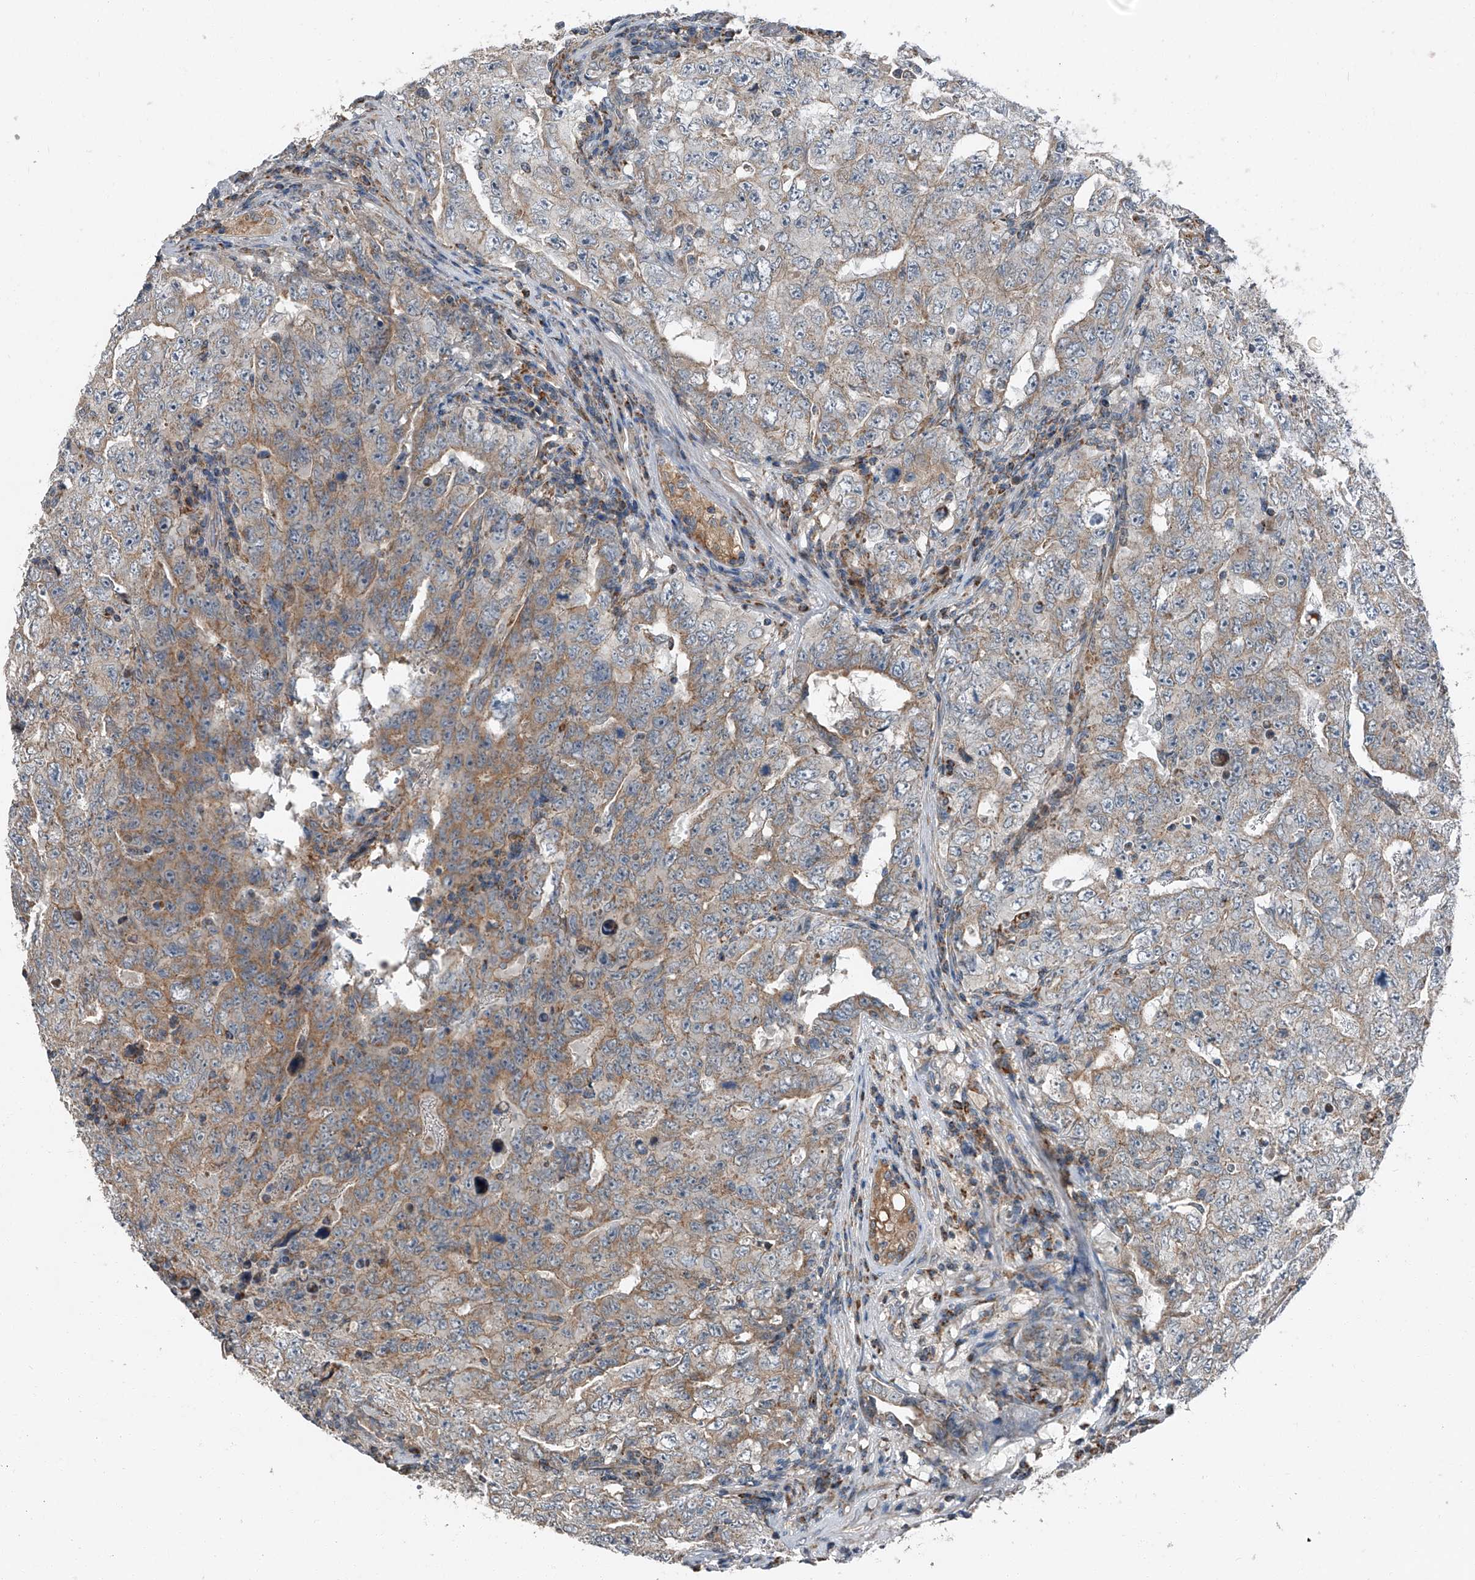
{"staining": {"intensity": "moderate", "quantity": "25%-75%", "location": "cytoplasmic/membranous"}, "tissue": "testis cancer", "cell_type": "Tumor cells", "image_type": "cancer", "snomed": [{"axis": "morphology", "description": "Carcinoma, Embryonal, NOS"}, {"axis": "topography", "description": "Testis"}], "caption": "Immunohistochemistry staining of testis cancer, which demonstrates medium levels of moderate cytoplasmic/membranous positivity in about 25%-75% of tumor cells indicating moderate cytoplasmic/membranous protein positivity. The staining was performed using DAB (brown) for protein detection and nuclei were counterstained in hematoxylin (blue).", "gene": "CHRNA7", "patient": {"sex": "male", "age": 26}}